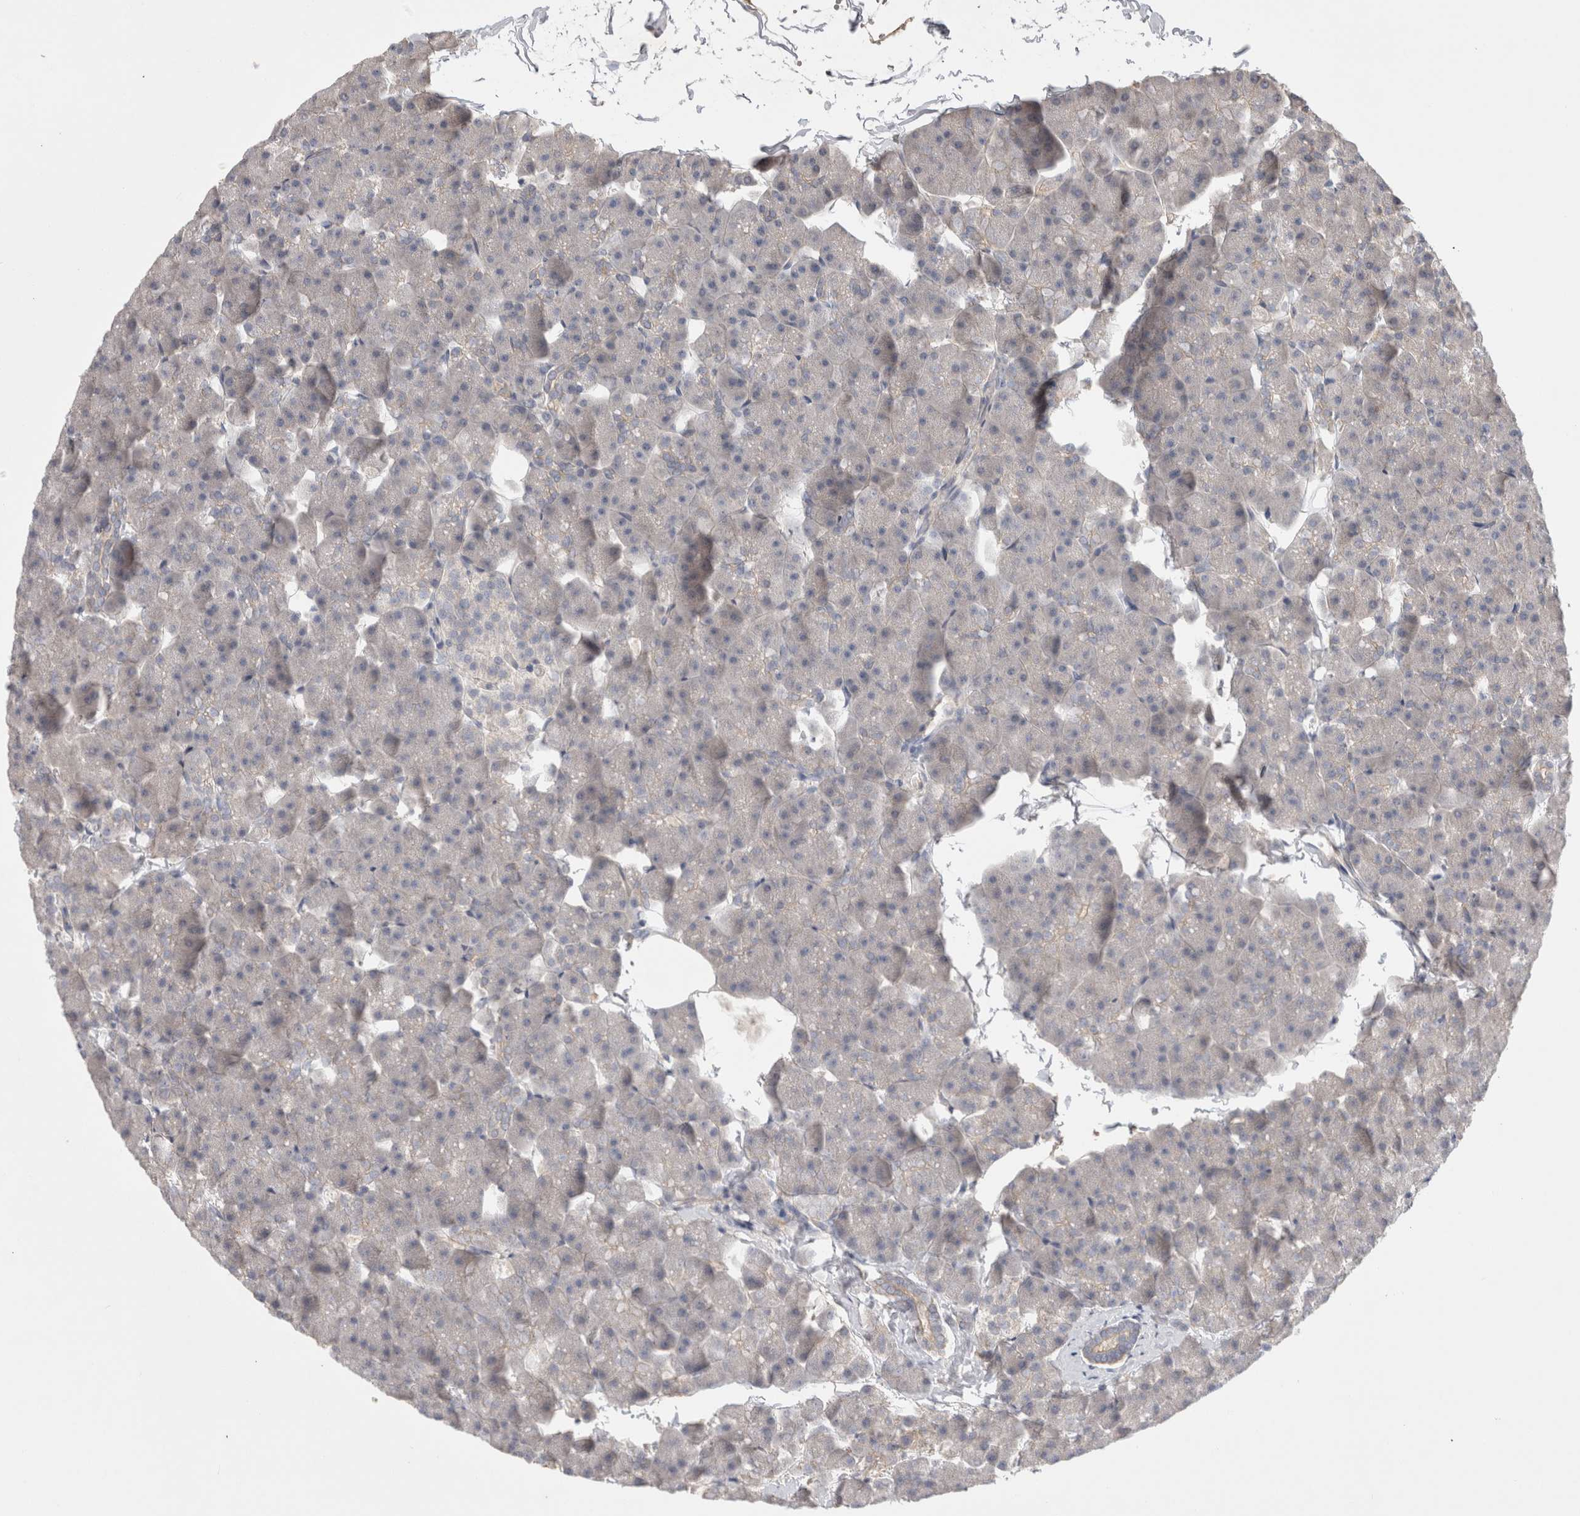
{"staining": {"intensity": "negative", "quantity": "none", "location": "none"}, "tissue": "pancreas", "cell_type": "Exocrine glandular cells", "image_type": "normal", "snomed": [{"axis": "morphology", "description": "Normal tissue, NOS"}, {"axis": "topography", "description": "Pancreas"}], "caption": "DAB (3,3'-diaminobenzidine) immunohistochemical staining of benign pancreas reveals no significant expression in exocrine glandular cells. Nuclei are stained in blue.", "gene": "CERS3", "patient": {"sex": "male", "age": 35}}